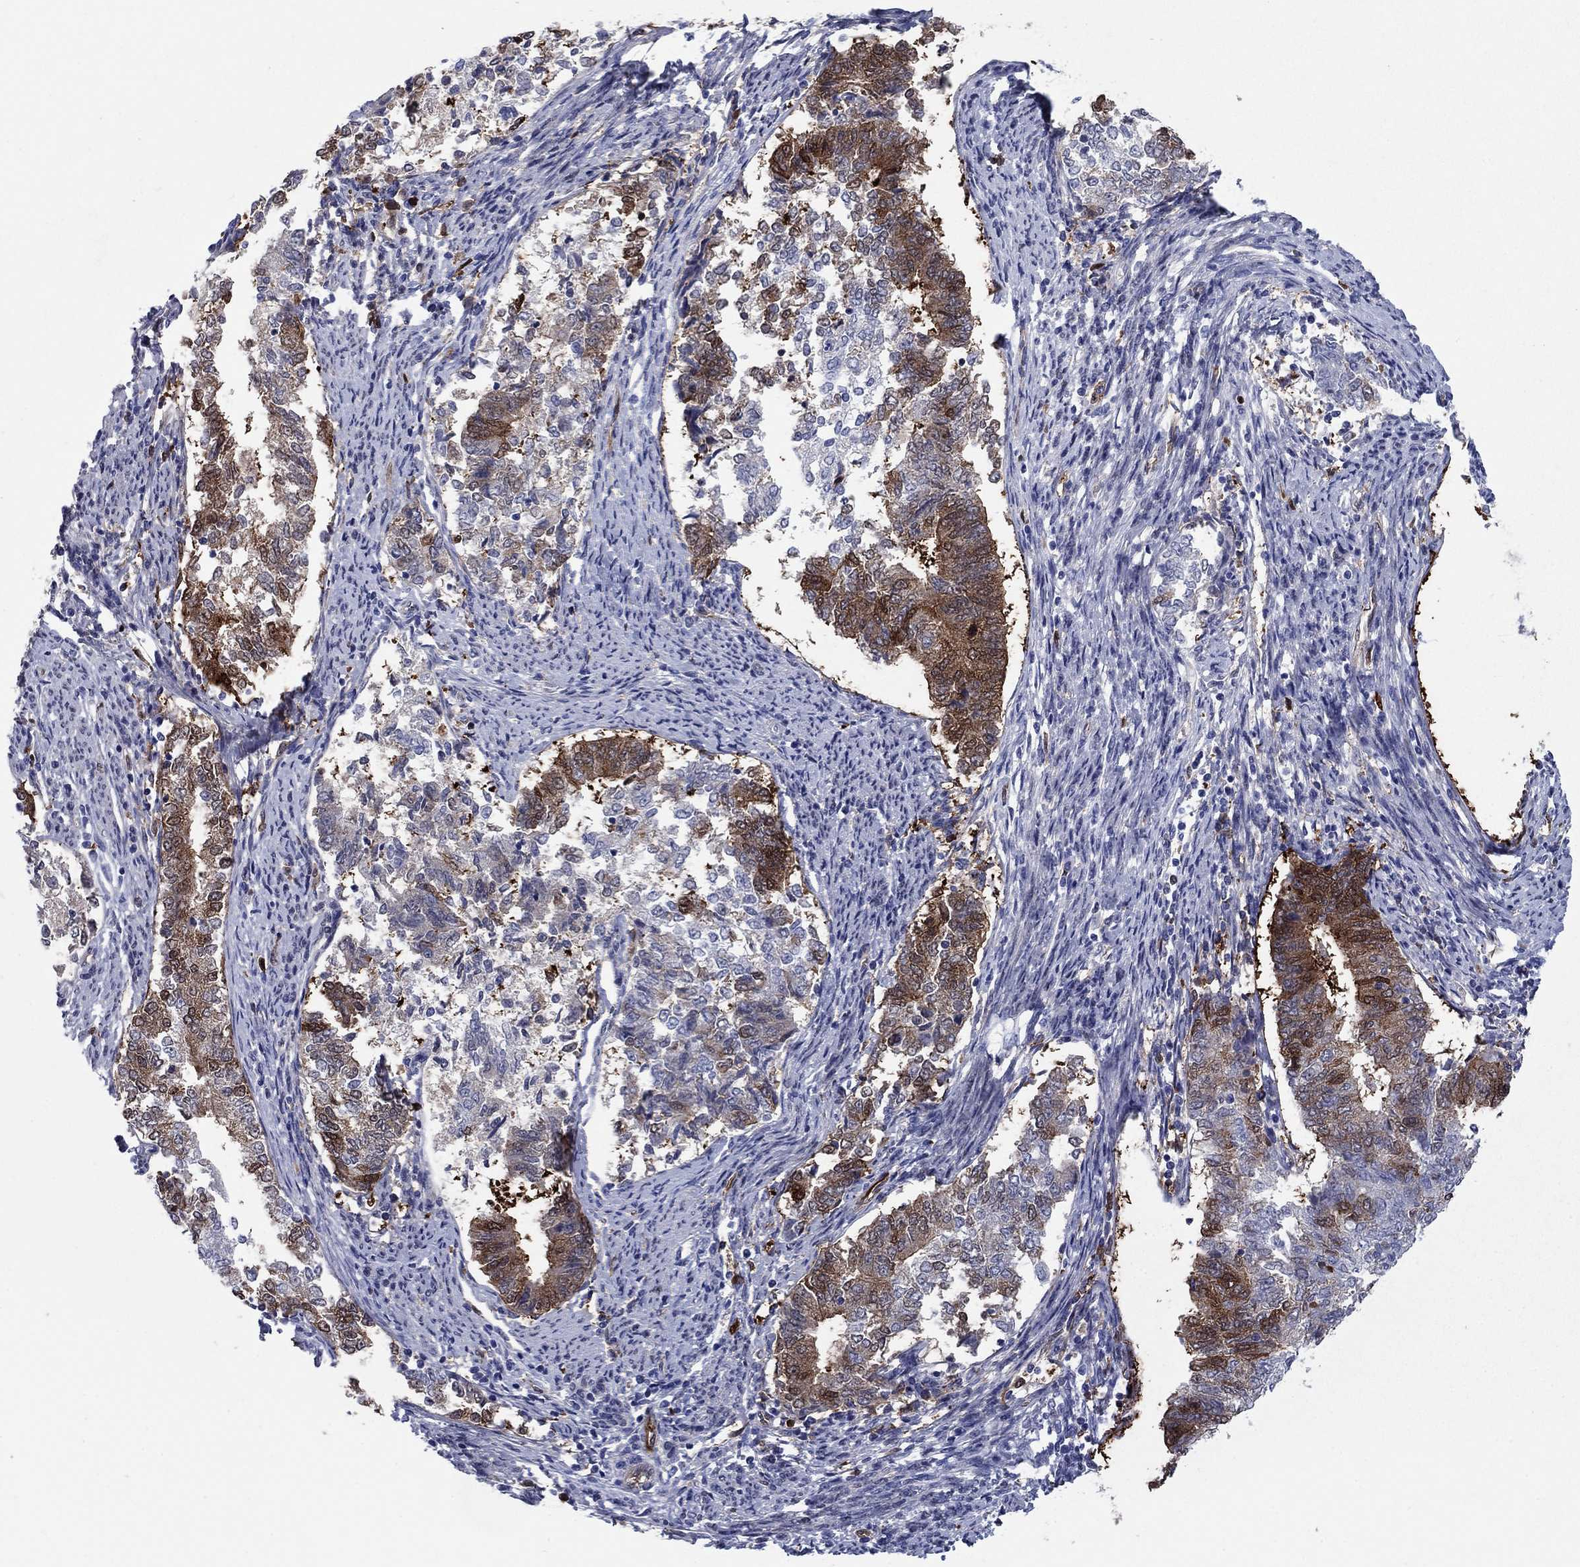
{"staining": {"intensity": "strong", "quantity": "25%-75%", "location": "cytoplasmic/membranous"}, "tissue": "endometrial cancer", "cell_type": "Tumor cells", "image_type": "cancer", "snomed": [{"axis": "morphology", "description": "Adenocarcinoma, NOS"}, {"axis": "topography", "description": "Endometrium"}], "caption": "Endometrial cancer (adenocarcinoma) was stained to show a protein in brown. There is high levels of strong cytoplasmic/membranous positivity in approximately 25%-75% of tumor cells.", "gene": "STMN1", "patient": {"sex": "female", "age": 65}}